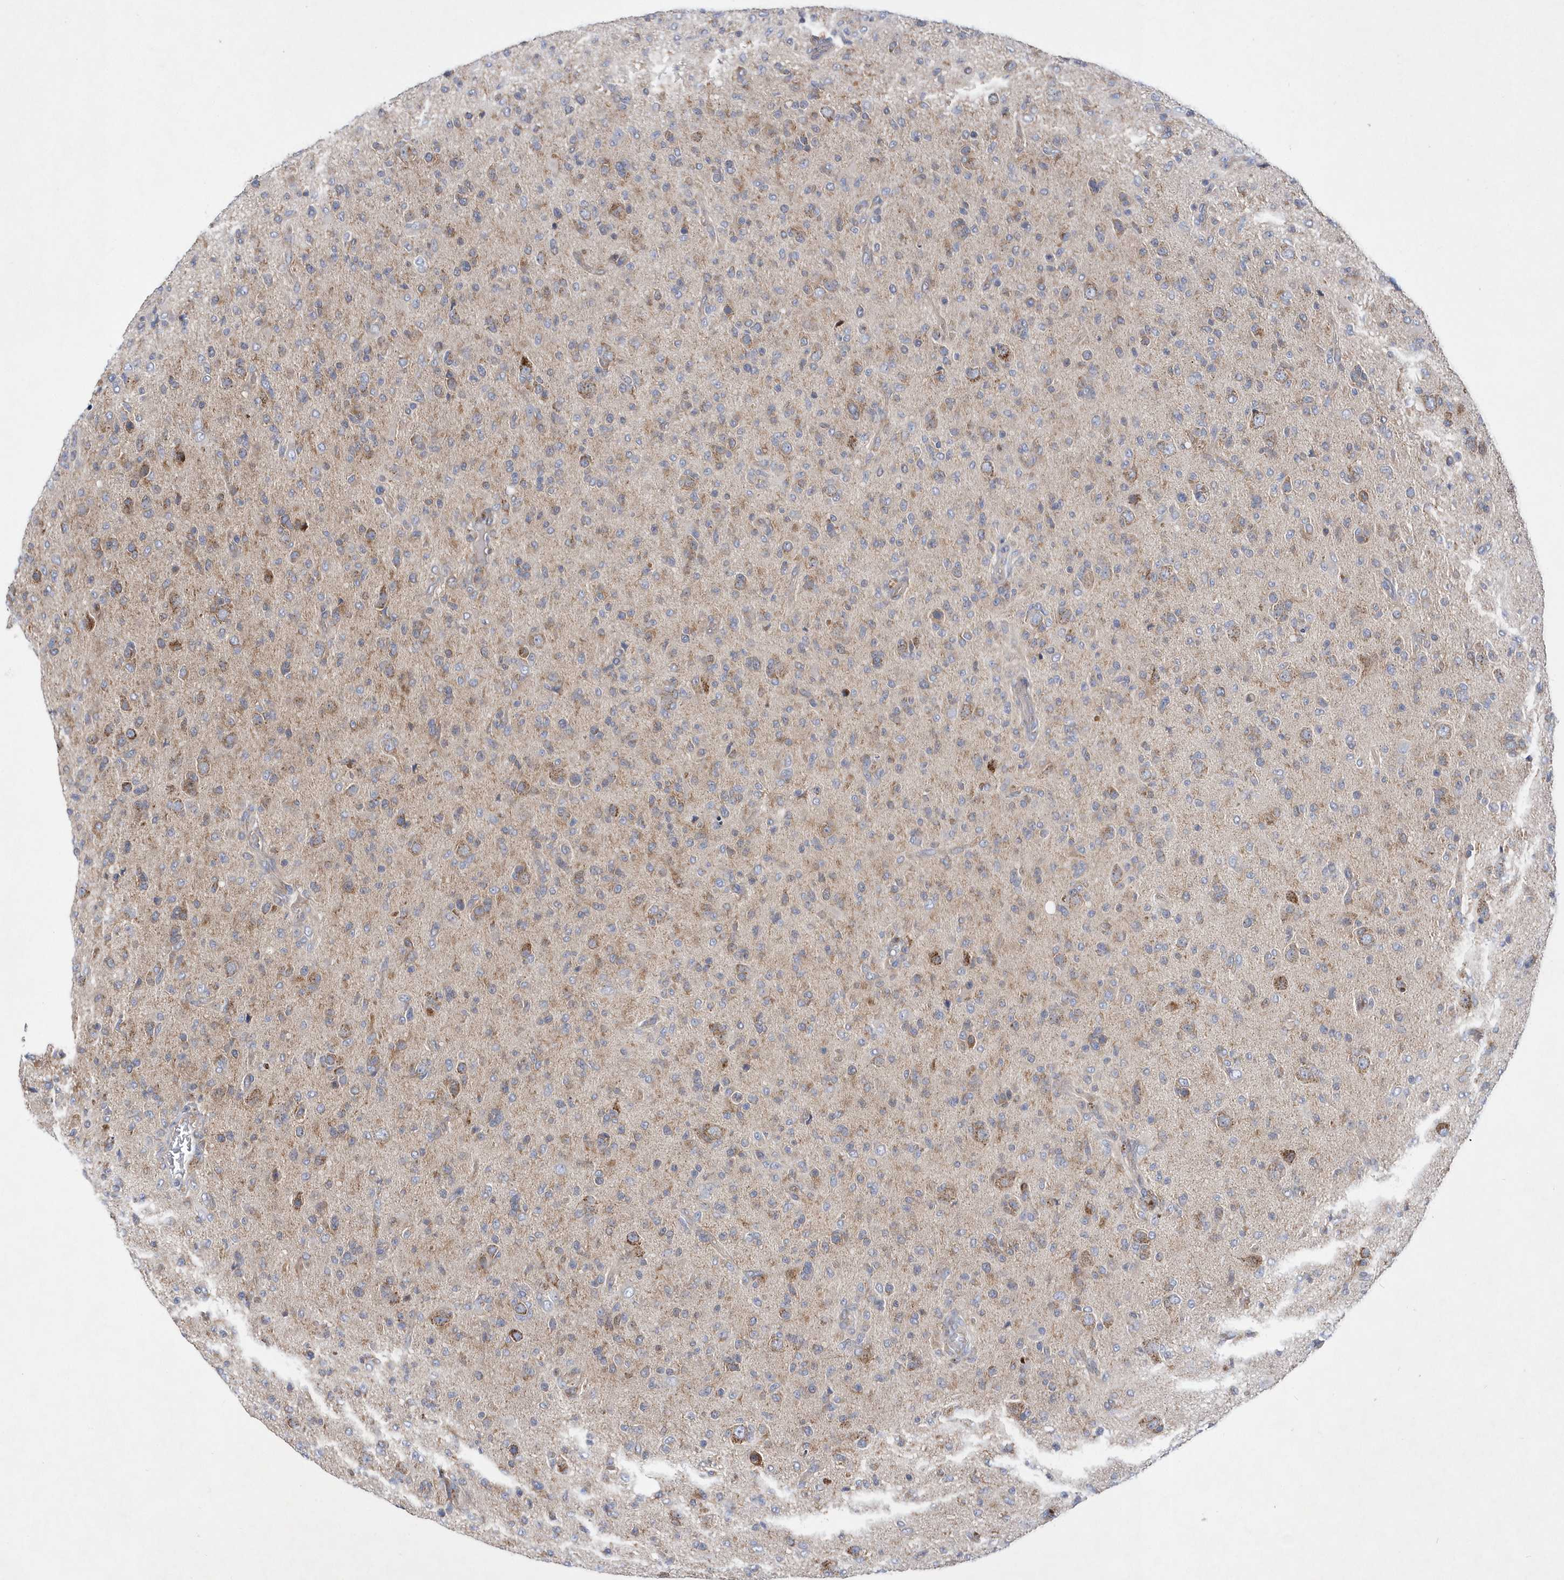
{"staining": {"intensity": "moderate", "quantity": ">75%", "location": "cytoplasmic/membranous"}, "tissue": "glioma", "cell_type": "Tumor cells", "image_type": "cancer", "snomed": [{"axis": "morphology", "description": "Glioma, malignant, High grade"}, {"axis": "topography", "description": "Brain"}], "caption": "Brown immunohistochemical staining in human glioma reveals moderate cytoplasmic/membranous expression in about >75% of tumor cells.", "gene": "JKAMP", "patient": {"sex": "female", "age": 57}}